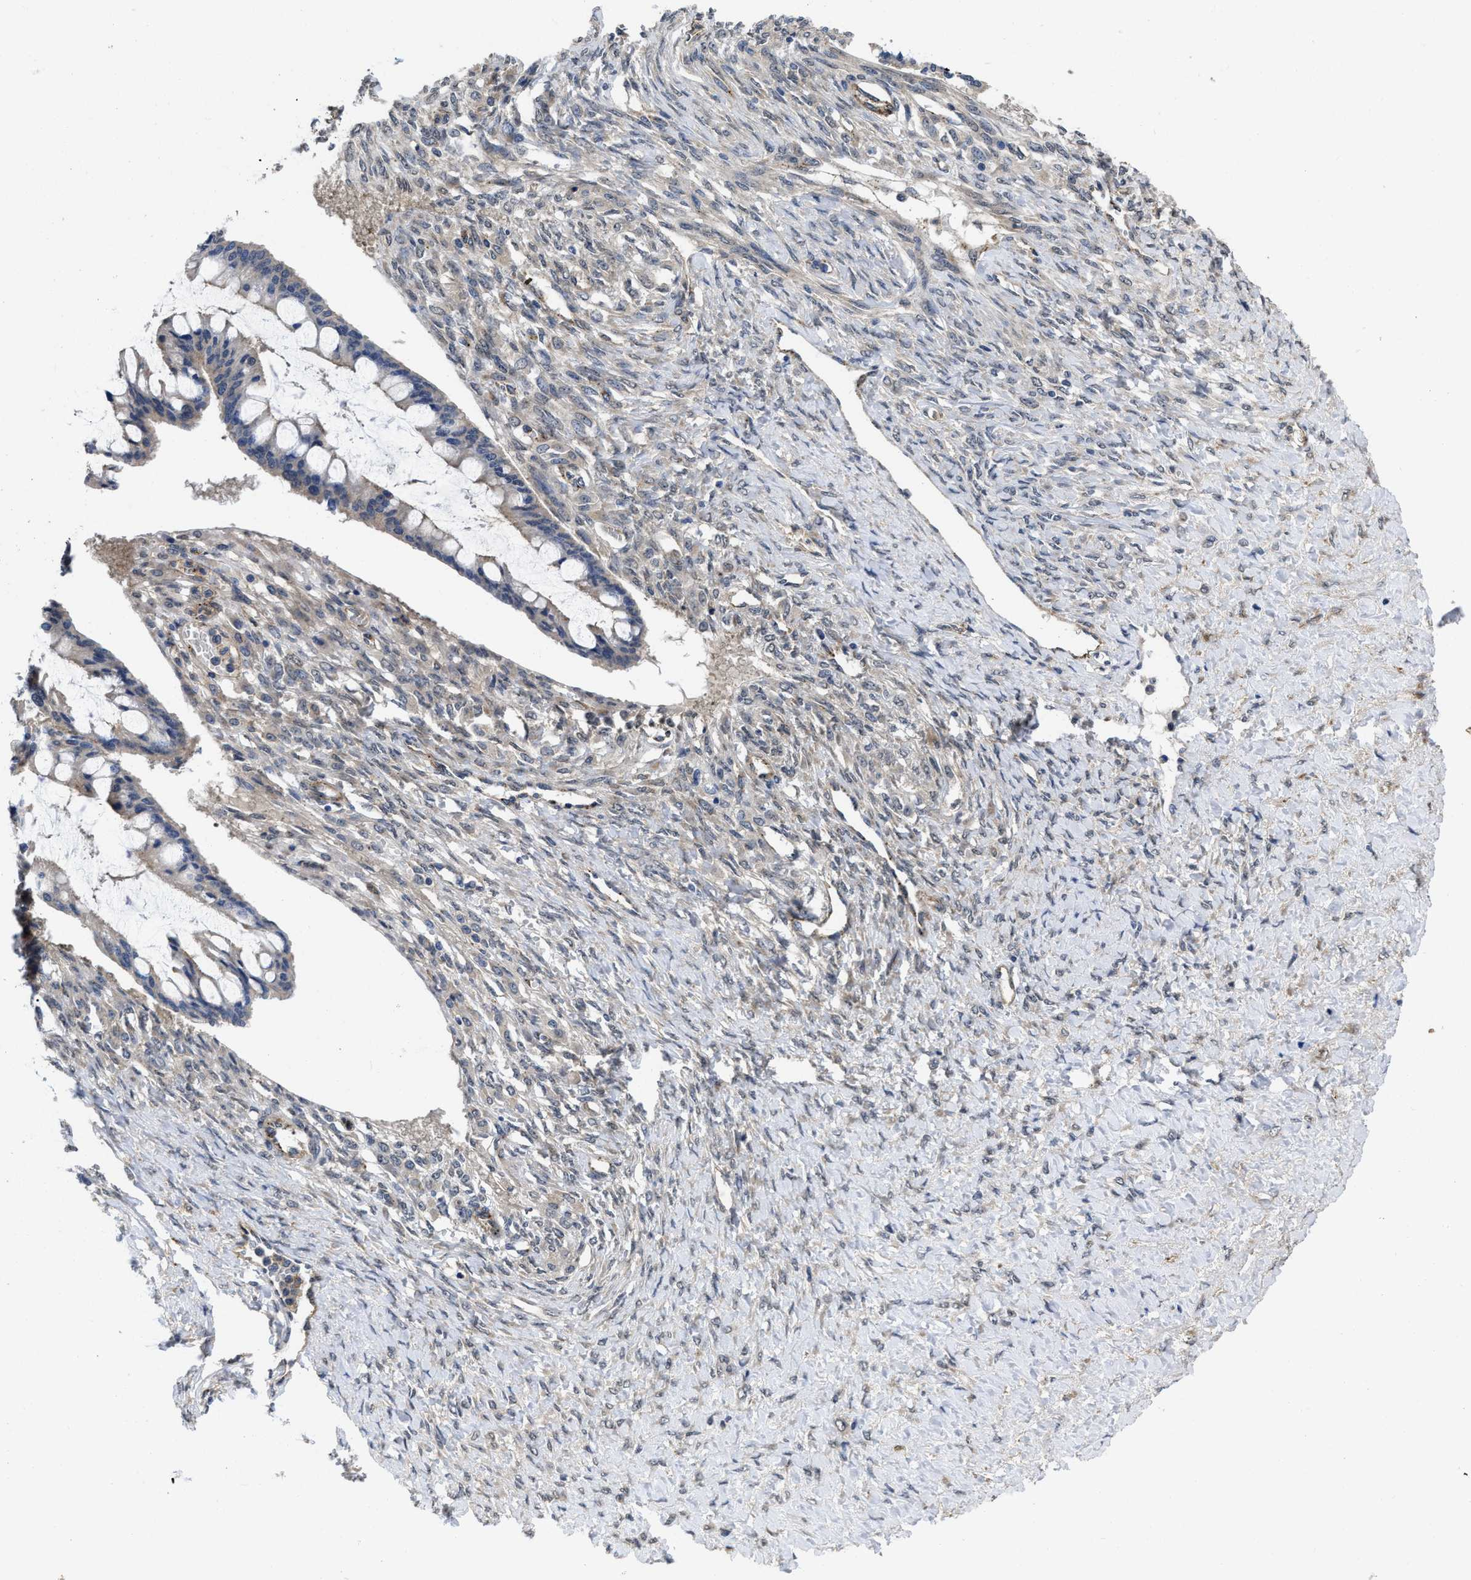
{"staining": {"intensity": "negative", "quantity": "none", "location": "none"}, "tissue": "ovarian cancer", "cell_type": "Tumor cells", "image_type": "cancer", "snomed": [{"axis": "morphology", "description": "Cystadenocarcinoma, mucinous, NOS"}, {"axis": "topography", "description": "Ovary"}], "caption": "Ovarian mucinous cystadenocarcinoma was stained to show a protein in brown. There is no significant staining in tumor cells.", "gene": "PKD2", "patient": {"sex": "female", "age": 73}}